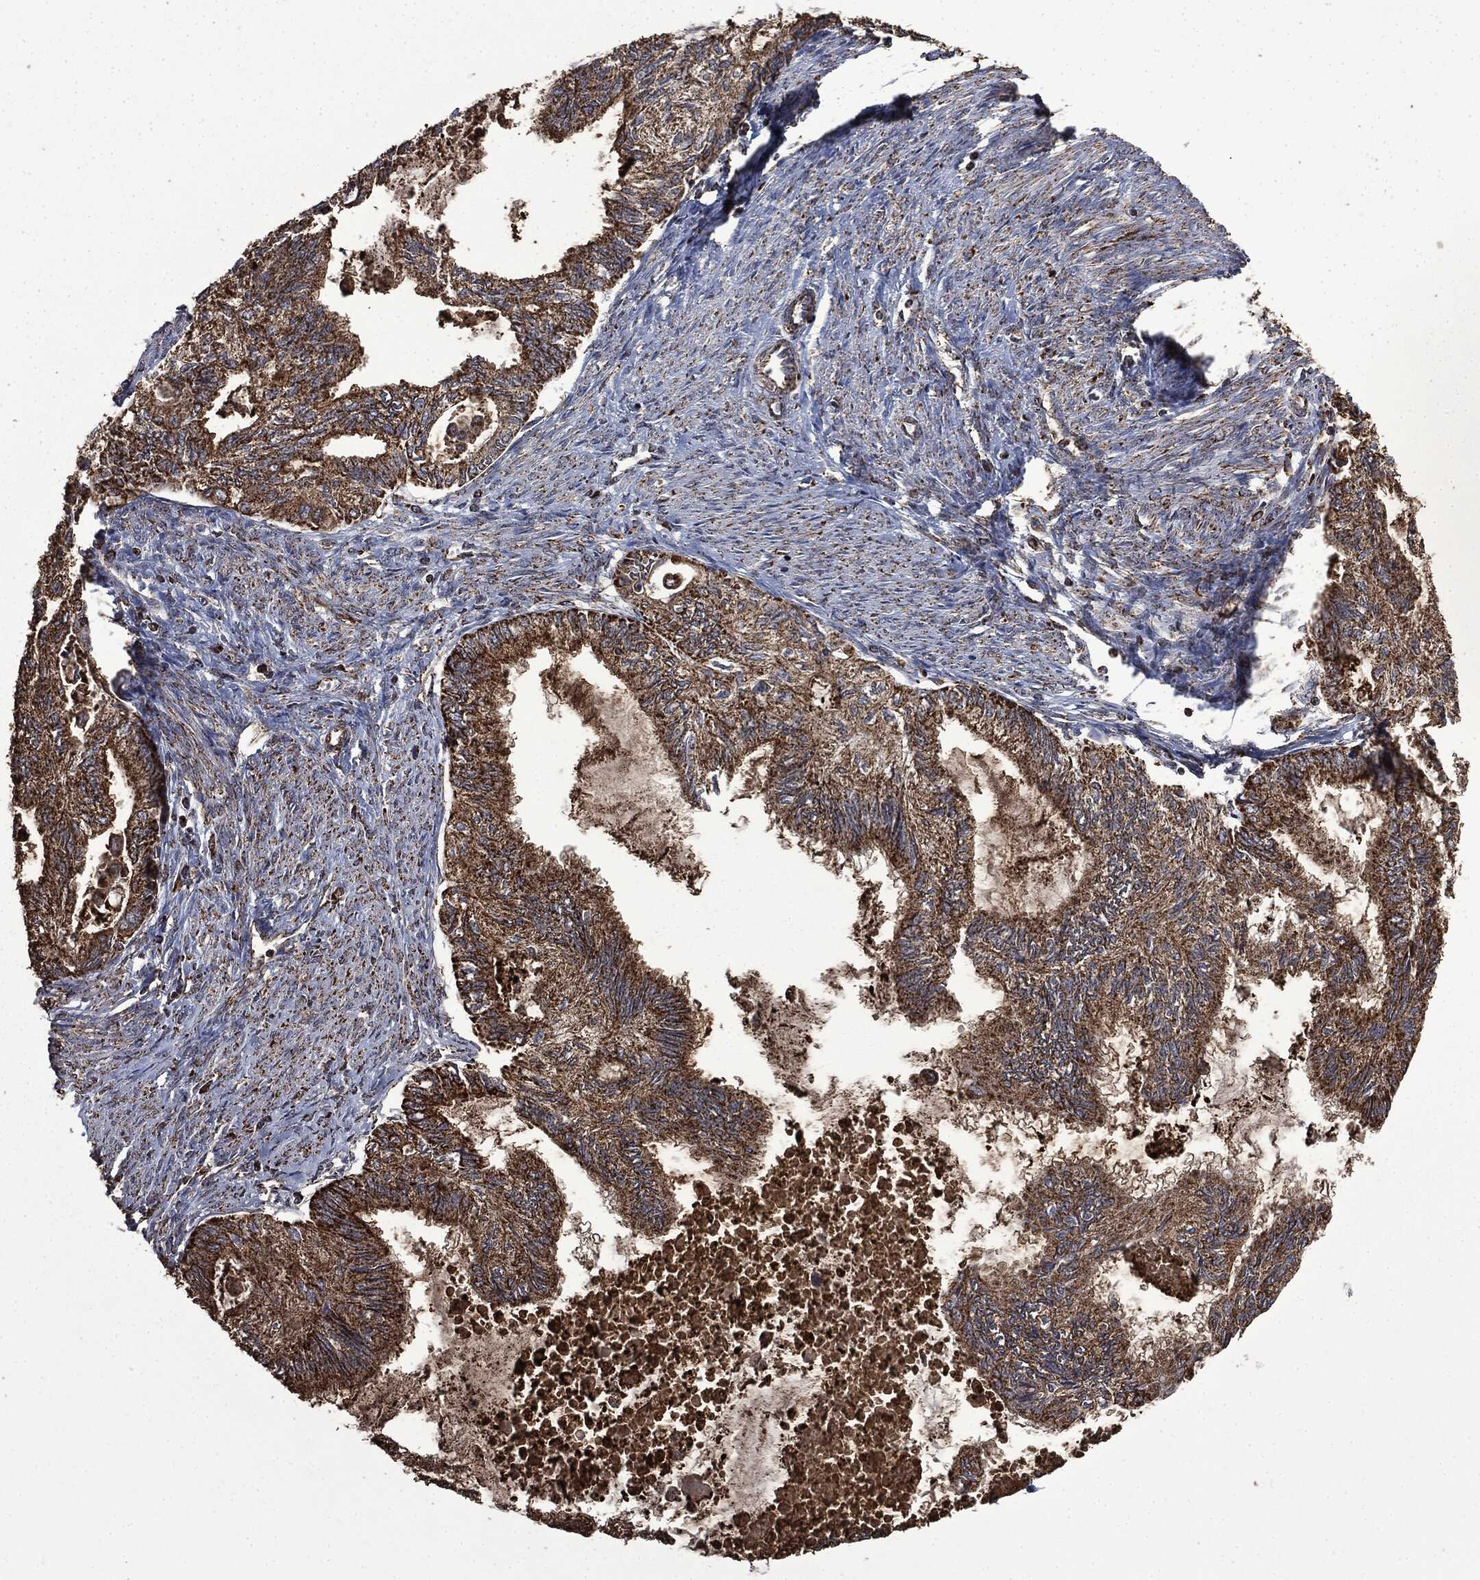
{"staining": {"intensity": "strong", "quantity": ">75%", "location": "cytoplasmic/membranous"}, "tissue": "endometrial cancer", "cell_type": "Tumor cells", "image_type": "cancer", "snomed": [{"axis": "morphology", "description": "Adenocarcinoma, NOS"}, {"axis": "topography", "description": "Endometrium"}], "caption": "Adenocarcinoma (endometrial) stained for a protein (brown) displays strong cytoplasmic/membranous positive expression in about >75% of tumor cells.", "gene": "LIG3", "patient": {"sex": "female", "age": 86}}